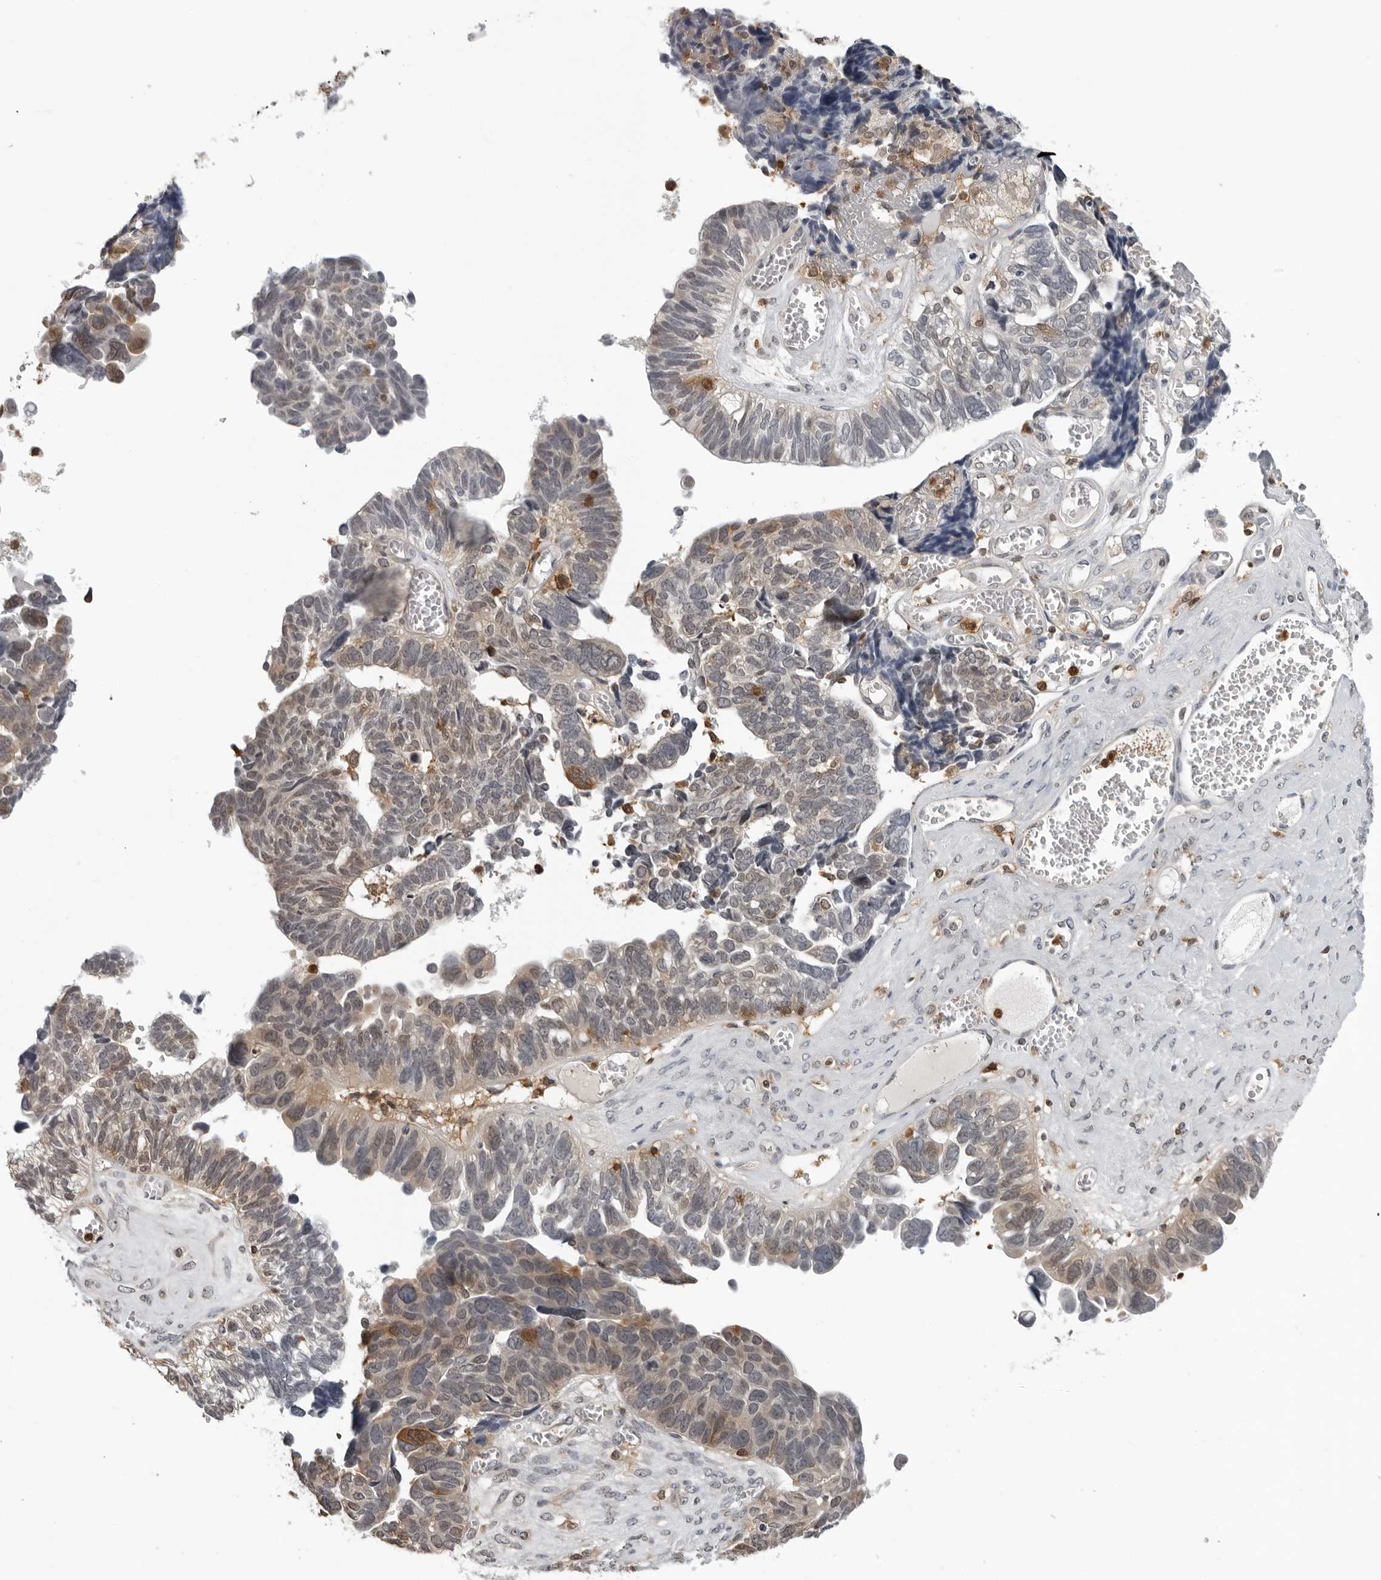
{"staining": {"intensity": "weak", "quantity": "<25%", "location": "cytoplasmic/membranous,nuclear"}, "tissue": "ovarian cancer", "cell_type": "Tumor cells", "image_type": "cancer", "snomed": [{"axis": "morphology", "description": "Cystadenocarcinoma, serous, NOS"}, {"axis": "topography", "description": "Ovary"}], "caption": "A photomicrograph of serous cystadenocarcinoma (ovarian) stained for a protein reveals no brown staining in tumor cells.", "gene": "HSPH1", "patient": {"sex": "female", "age": 79}}